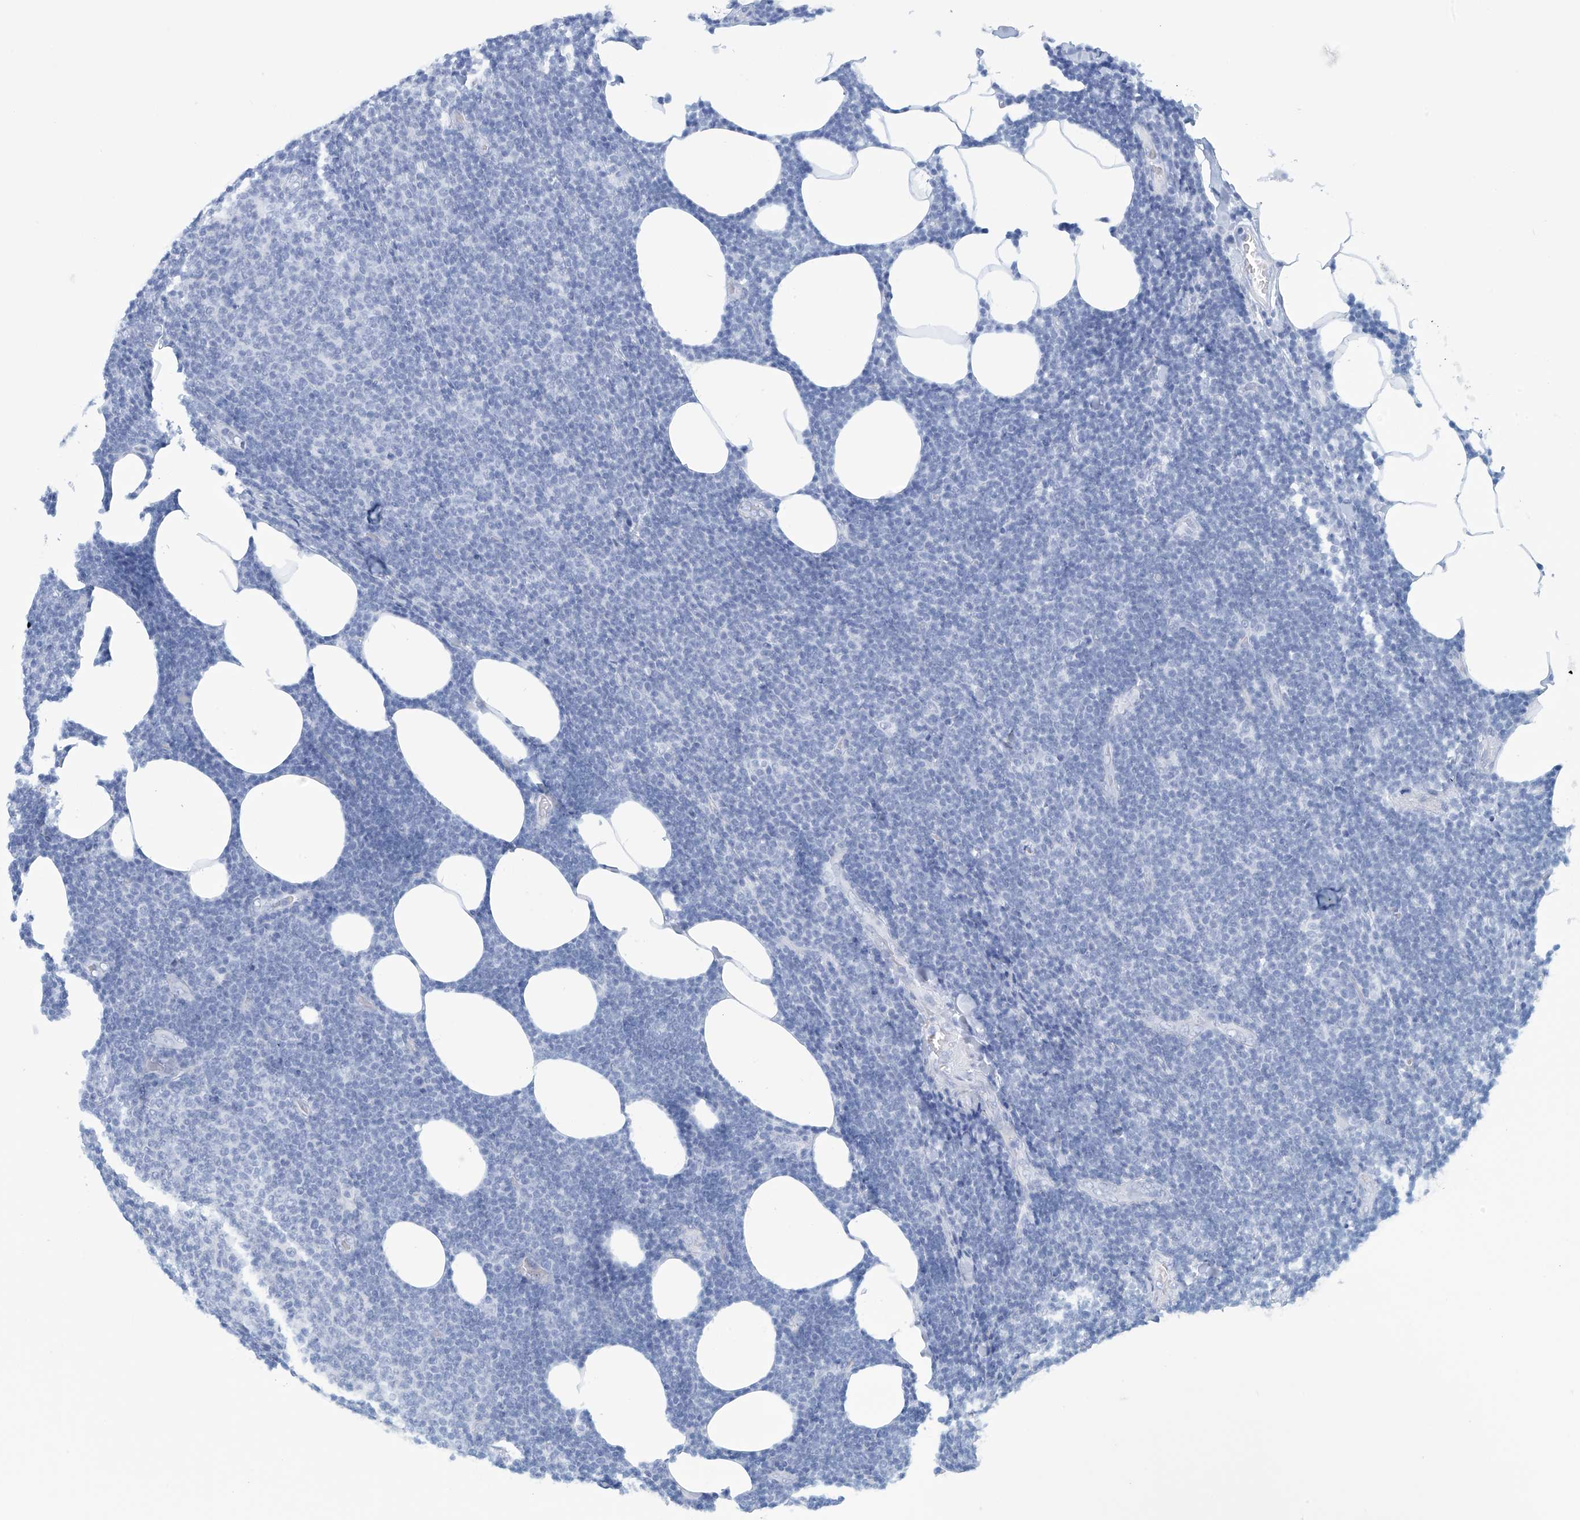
{"staining": {"intensity": "negative", "quantity": "none", "location": "none"}, "tissue": "lymphoma", "cell_type": "Tumor cells", "image_type": "cancer", "snomed": [{"axis": "morphology", "description": "Malignant lymphoma, non-Hodgkin's type, Low grade"}, {"axis": "topography", "description": "Lymph node"}], "caption": "Tumor cells show no significant protein staining in lymphoma.", "gene": "DSP", "patient": {"sex": "male", "age": 66}}